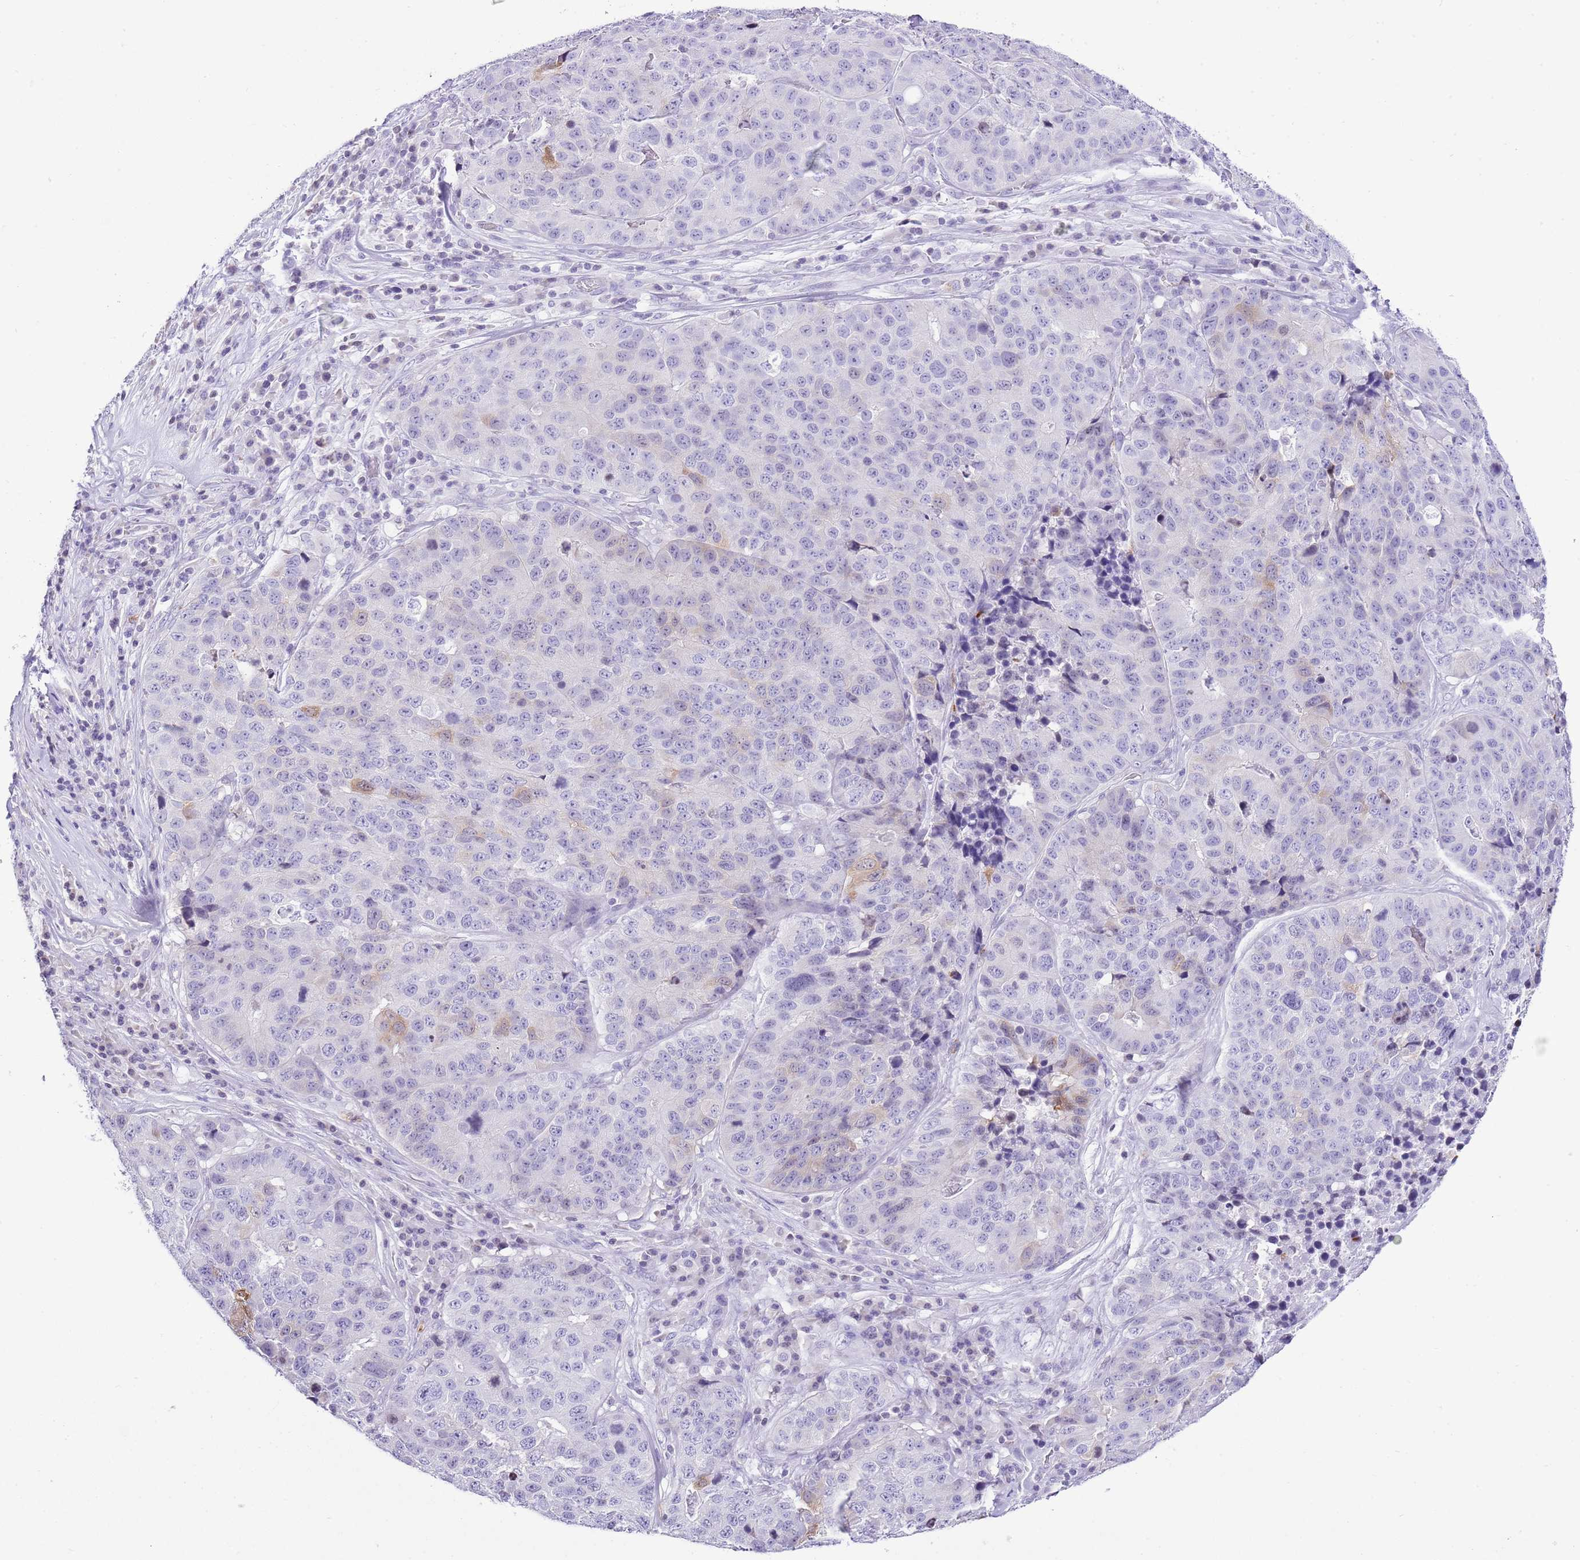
{"staining": {"intensity": "negative", "quantity": "none", "location": "none"}, "tissue": "stomach cancer", "cell_type": "Tumor cells", "image_type": "cancer", "snomed": [{"axis": "morphology", "description": "Adenocarcinoma, NOS"}, {"axis": "topography", "description": "Stomach"}], "caption": "Immunohistochemical staining of human adenocarcinoma (stomach) exhibits no significant positivity in tumor cells.", "gene": "PRR15", "patient": {"sex": "male", "age": 71}}